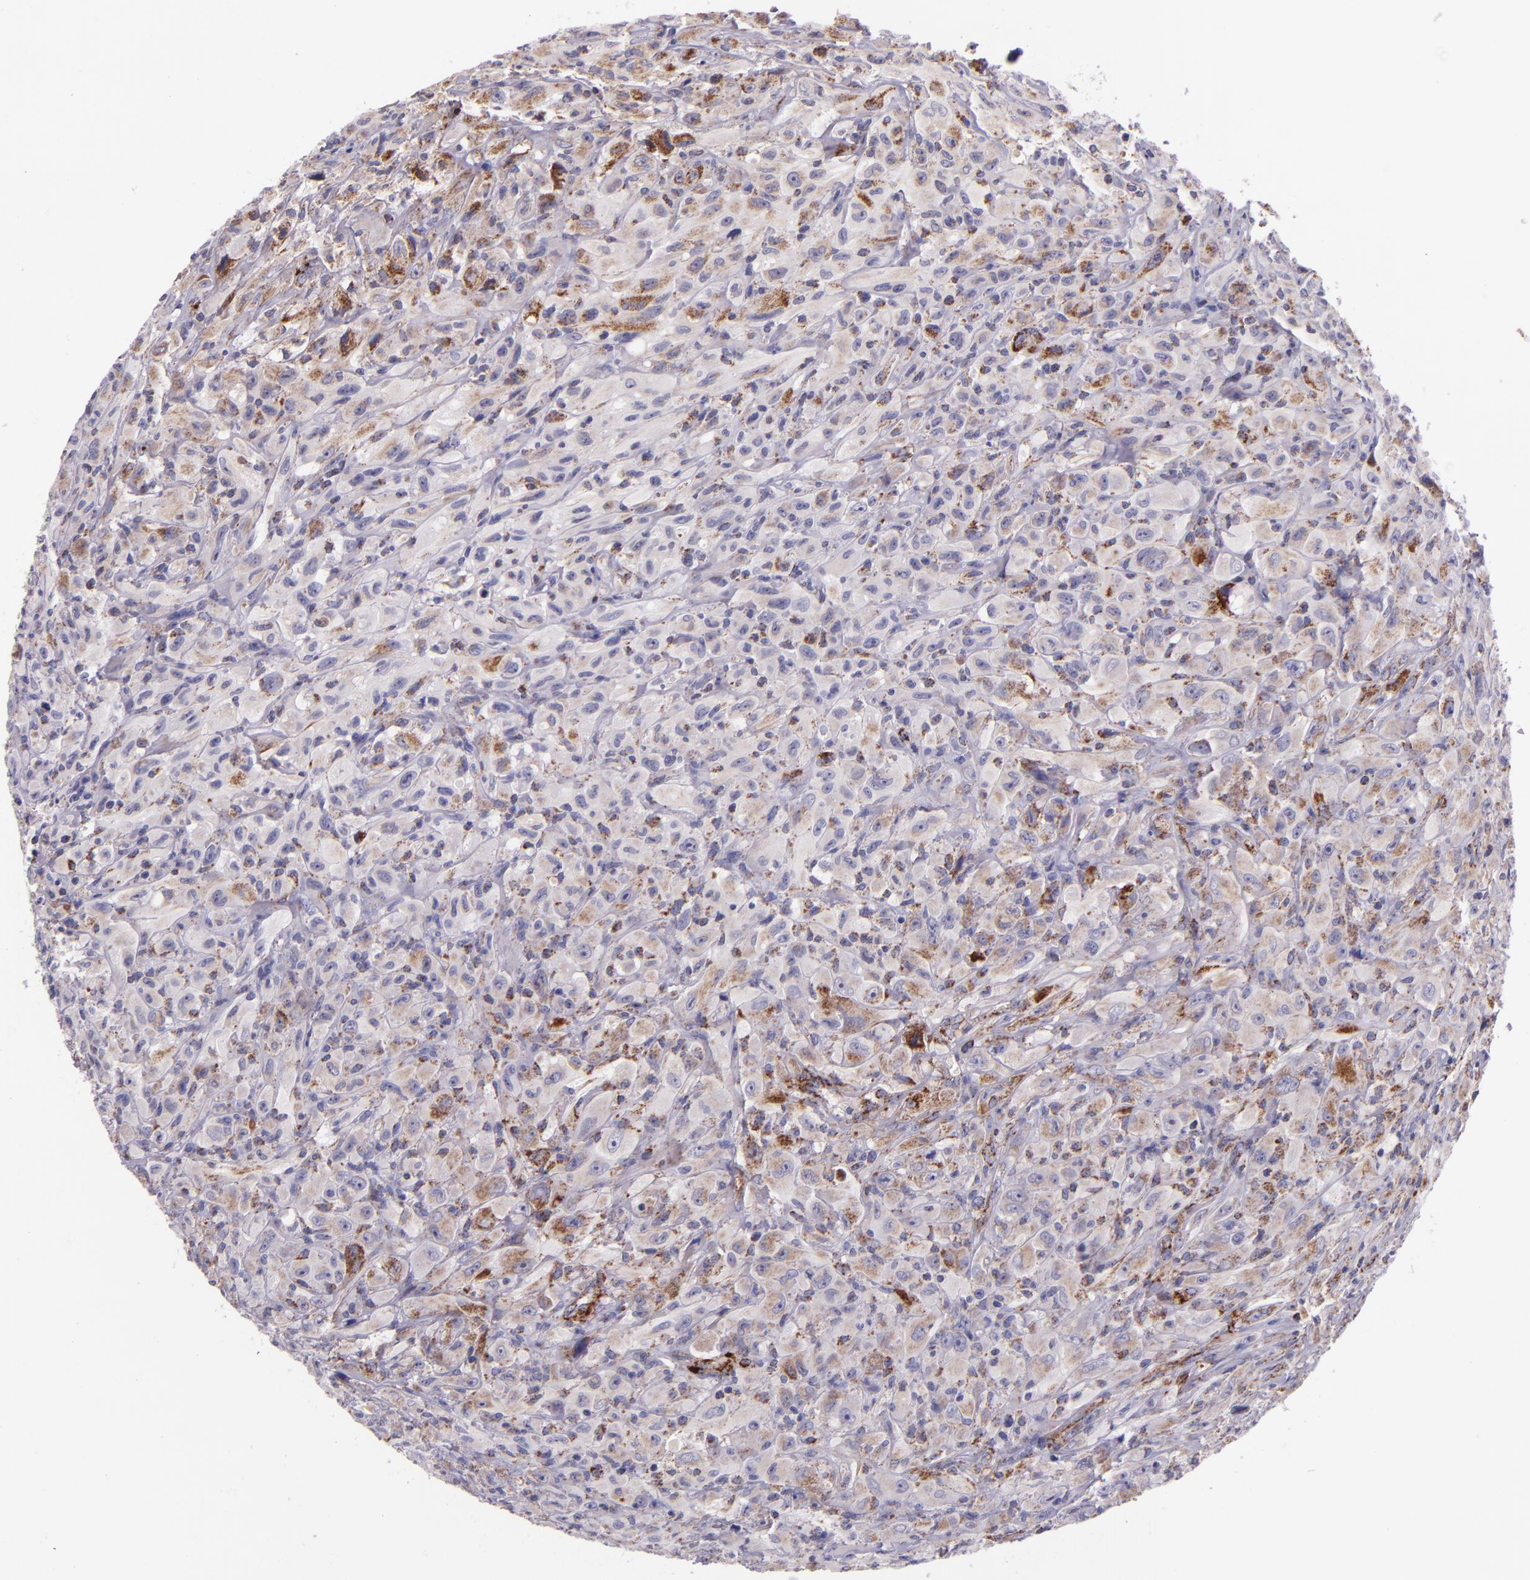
{"staining": {"intensity": "moderate", "quantity": "<25%", "location": "cytoplasmic/membranous"}, "tissue": "glioma", "cell_type": "Tumor cells", "image_type": "cancer", "snomed": [{"axis": "morphology", "description": "Glioma, malignant, High grade"}, {"axis": "topography", "description": "Brain"}], "caption": "A micrograph of malignant glioma (high-grade) stained for a protein reveals moderate cytoplasmic/membranous brown staining in tumor cells.", "gene": "IDH3G", "patient": {"sex": "male", "age": 48}}